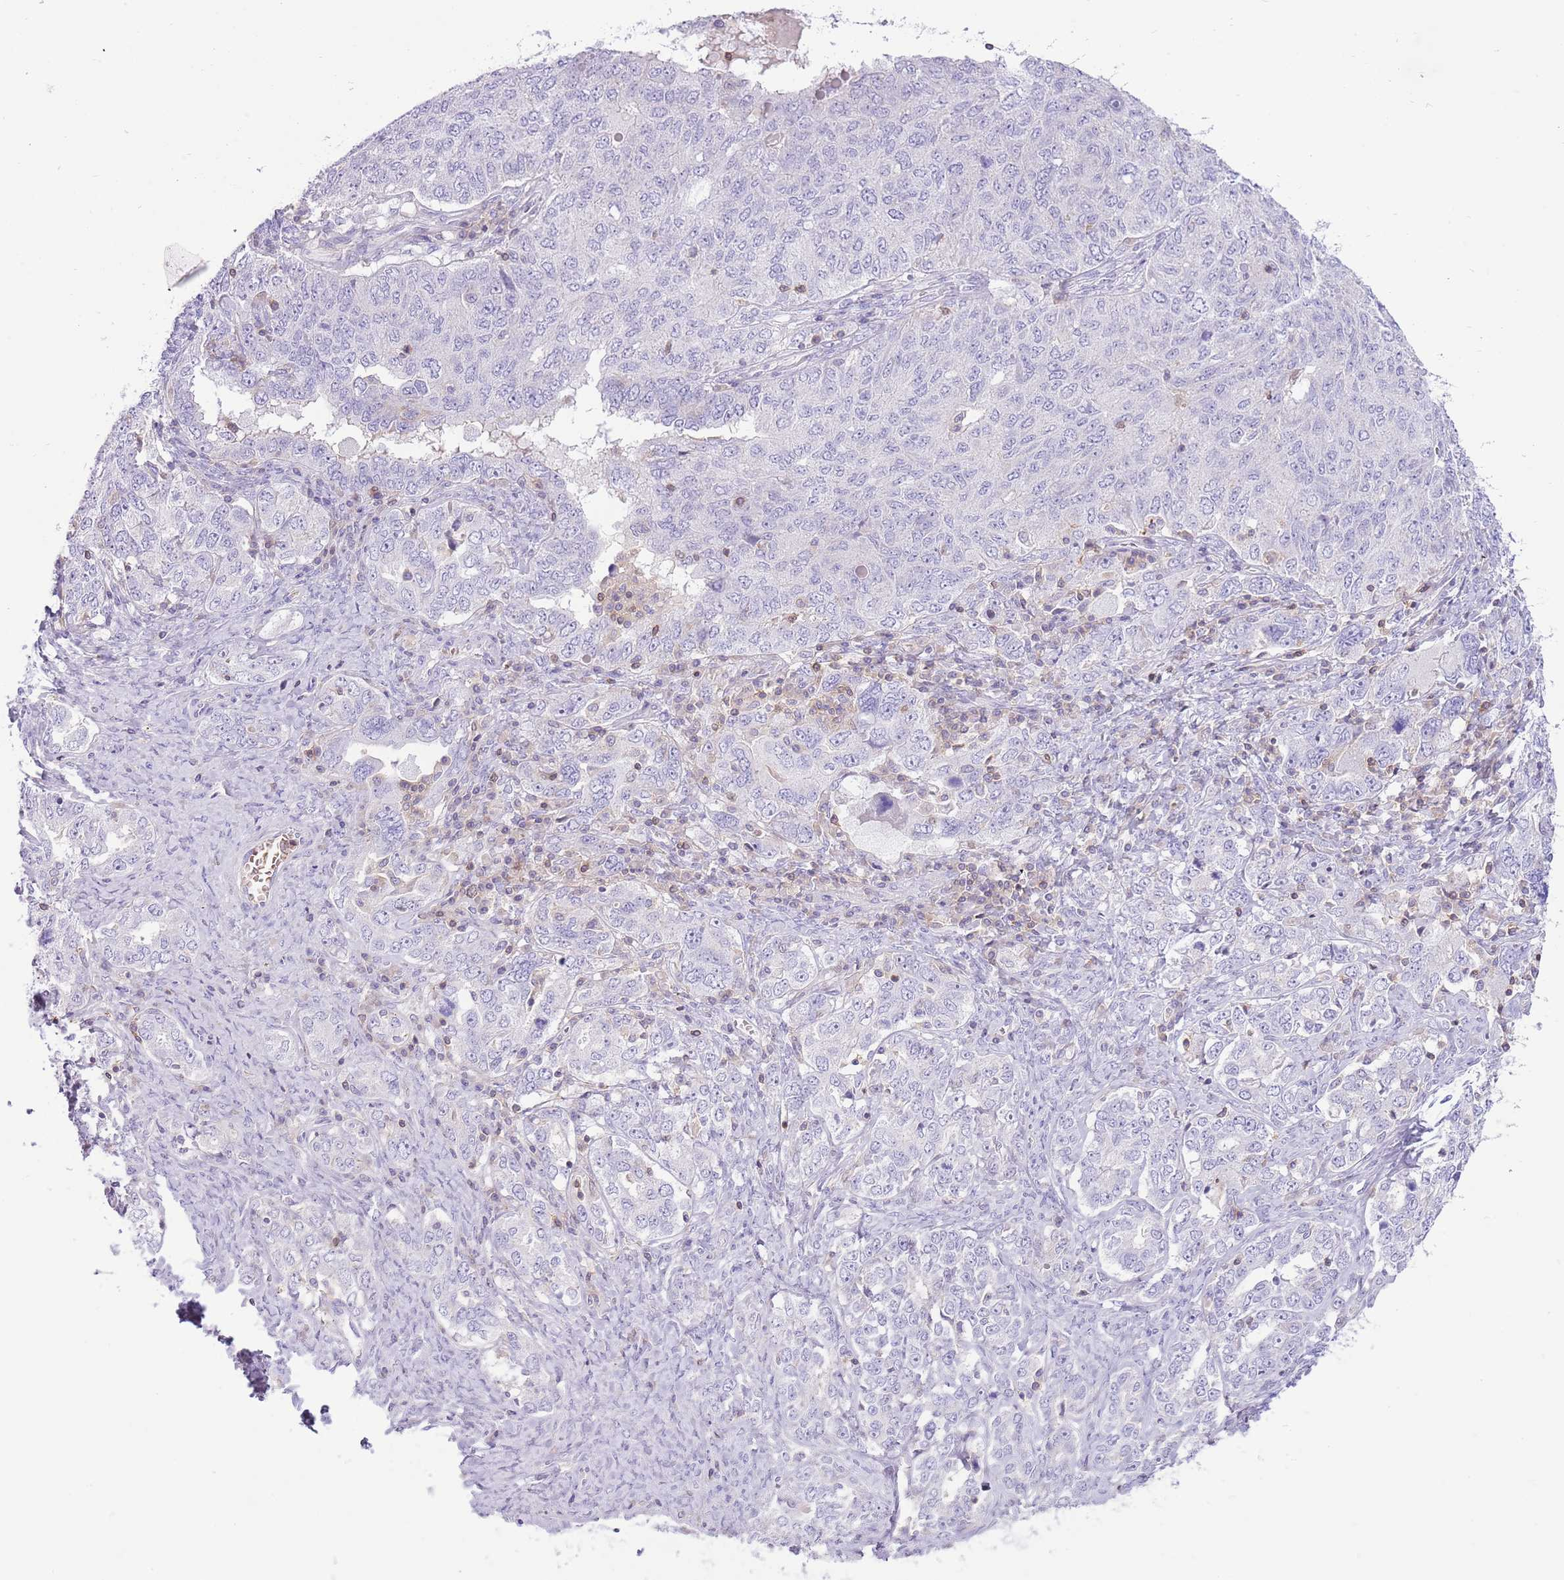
{"staining": {"intensity": "negative", "quantity": "none", "location": "none"}, "tissue": "ovarian cancer", "cell_type": "Tumor cells", "image_type": "cancer", "snomed": [{"axis": "morphology", "description": "Carcinoma, endometroid"}, {"axis": "topography", "description": "Ovary"}], "caption": "This is a image of IHC staining of ovarian cancer, which shows no staining in tumor cells.", "gene": "OR4Q3", "patient": {"sex": "female", "age": 62}}